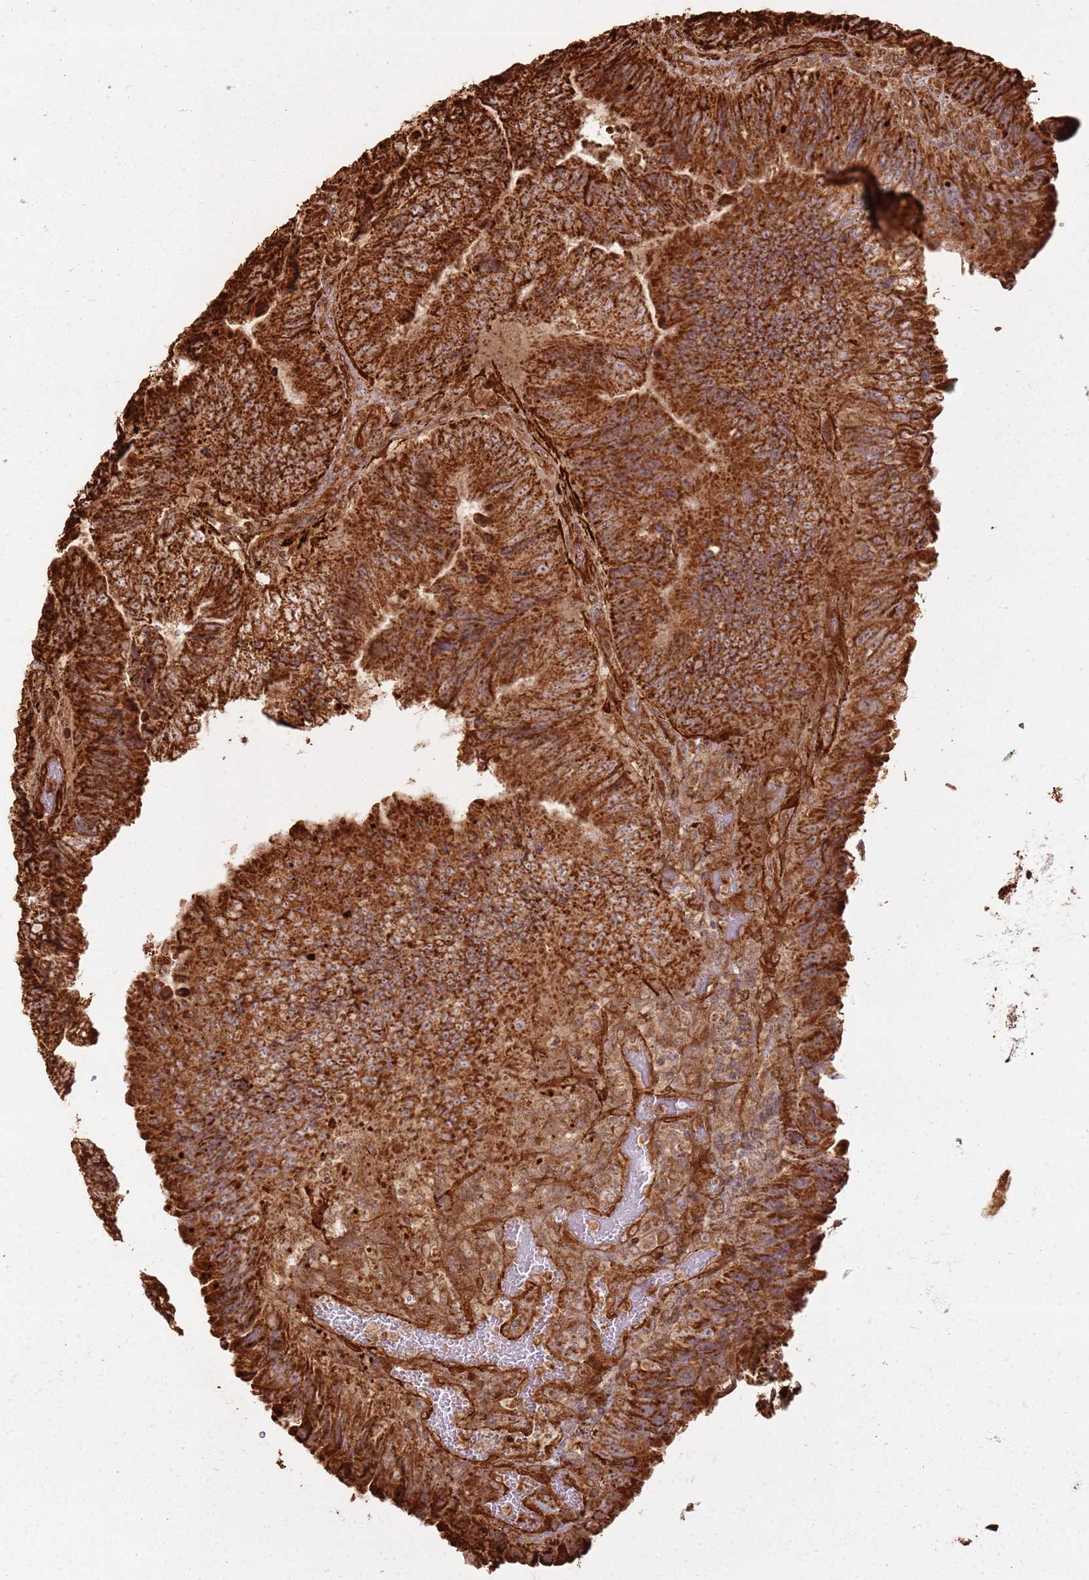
{"staining": {"intensity": "strong", "quantity": ">75%", "location": "cytoplasmic/membranous"}, "tissue": "colorectal cancer", "cell_type": "Tumor cells", "image_type": "cancer", "snomed": [{"axis": "morphology", "description": "Adenocarcinoma, NOS"}, {"axis": "topography", "description": "Colon"}], "caption": "Immunohistochemistry (IHC) photomicrograph of colorectal adenocarcinoma stained for a protein (brown), which shows high levels of strong cytoplasmic/membranous expression in about >75% of tumor cells.", "gene": "DDX59", "patient": {"sex": "female", "age": 67}}